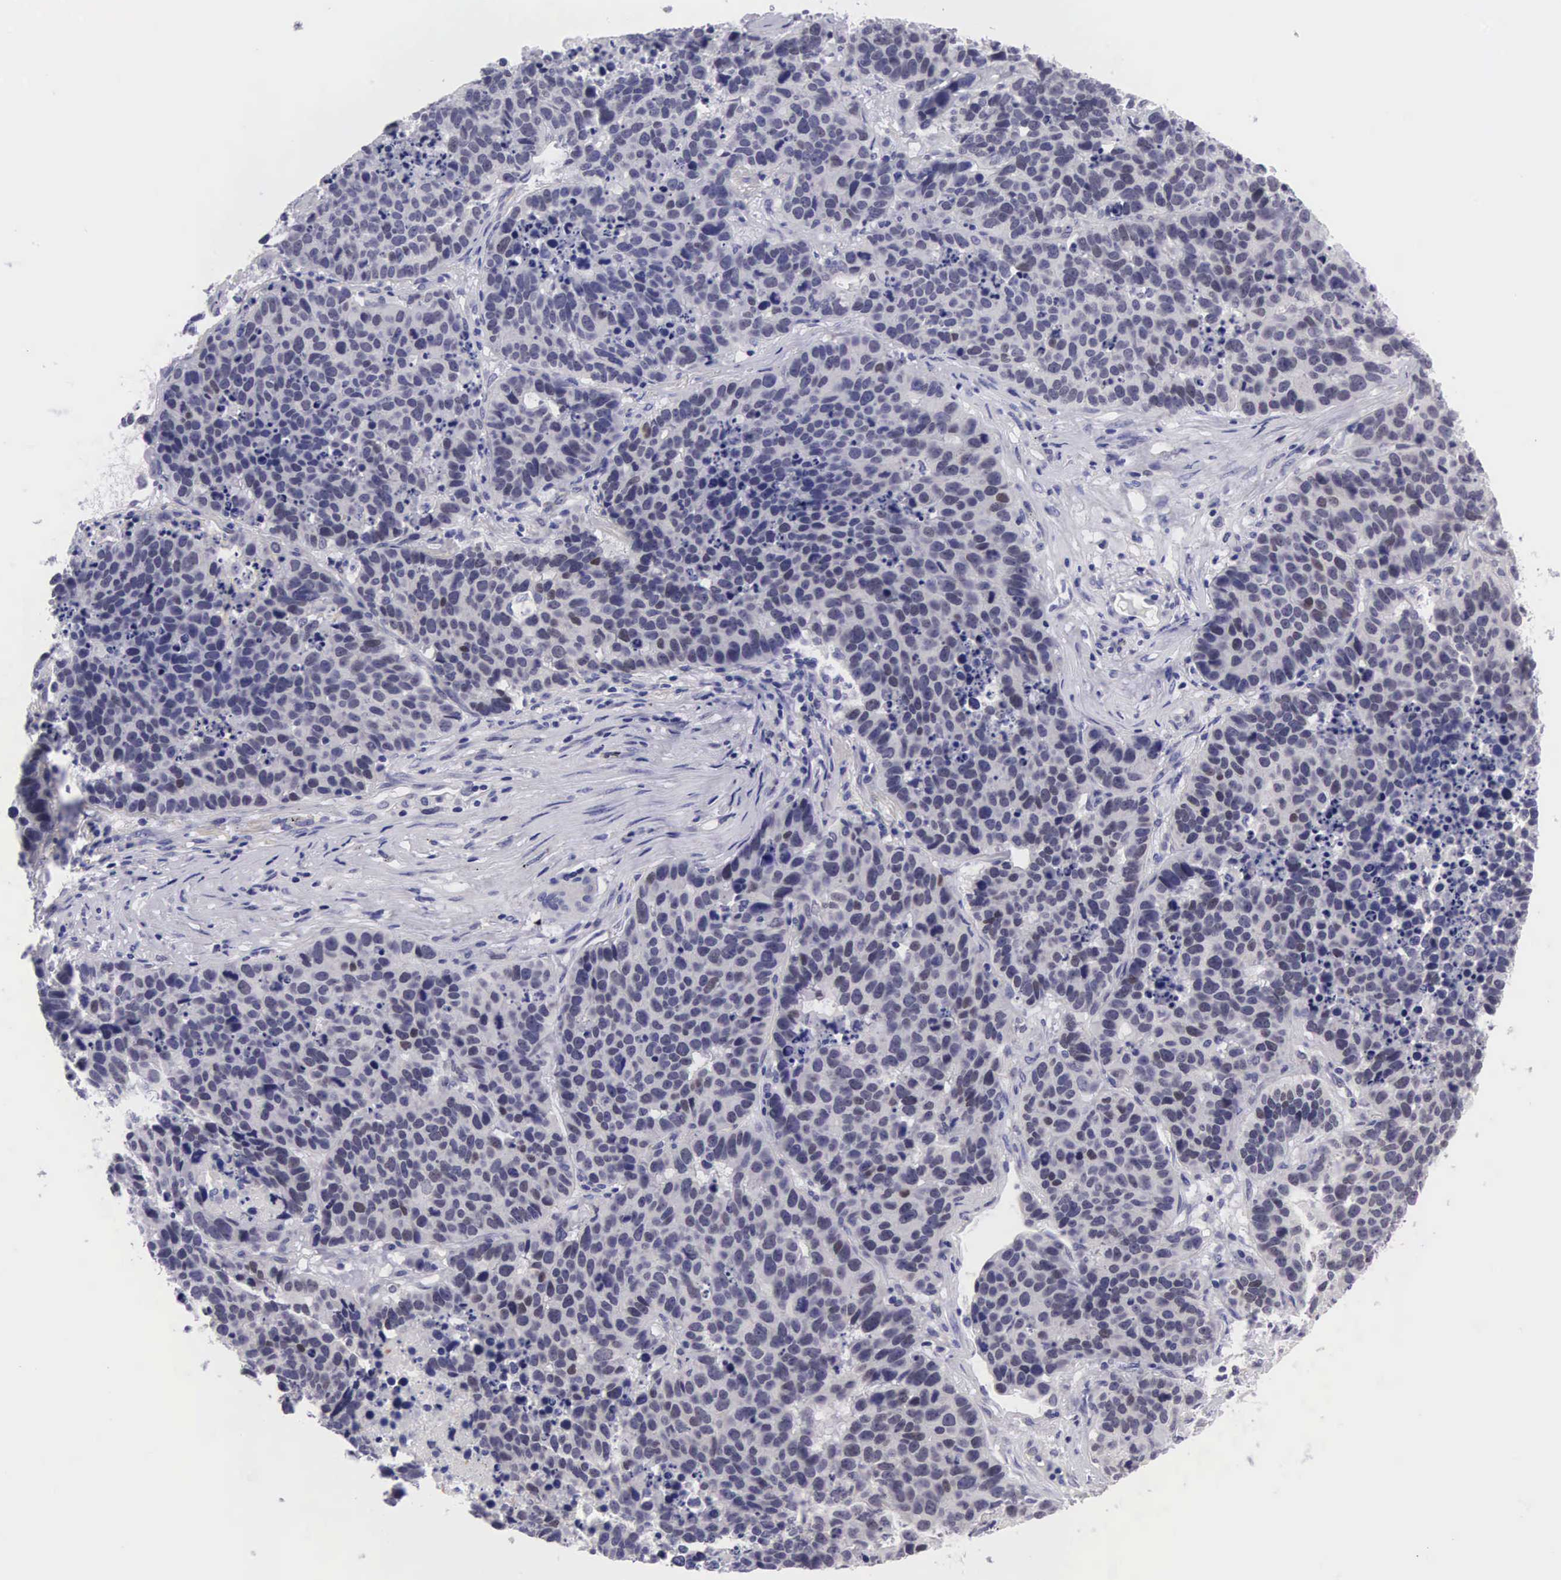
{"staining": {"intensity": "negative", "quantity": "none", "location": "none"}, "tissue": "lung cancer", "cell_type": "Tumor cells", "image_type": "cancer", "snomed": [{"axis": "morphology", "description": "Carcinoid, malignant, NOS"}, {"axis": "topography", "description": "Lung"}], "caption": "A histopathology image of lung cancer (carcinoid (malignant)) stained for a protein demonstrates no brown staining in tumor cells.", "gene": "SOX11", "patient": {"sex": "male", "age": 60}}